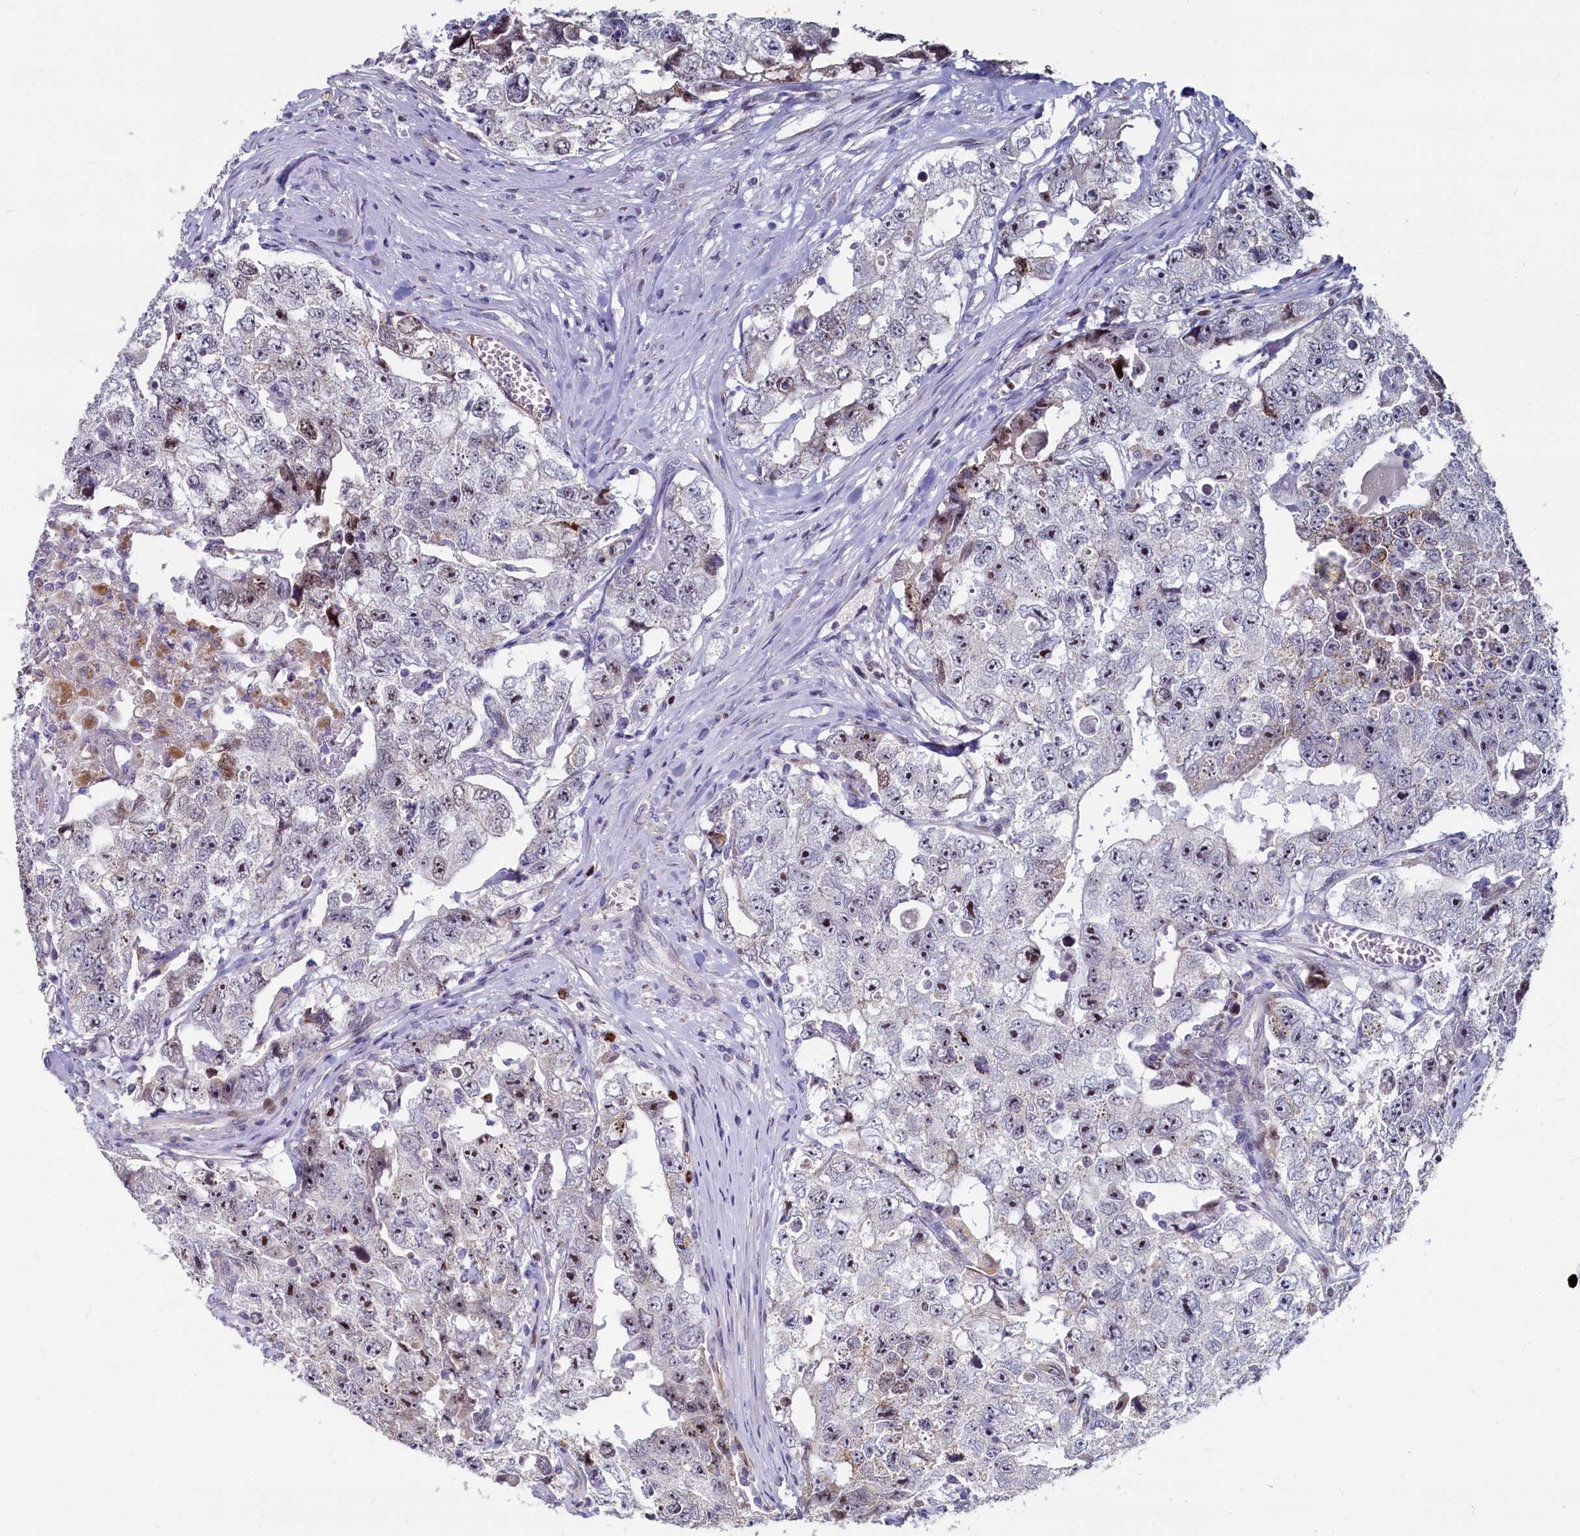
{"staining": {"intensity": "moderate", "quantity": "25%-75%", "location": "nuclear"}, "tissue": "testis cancer", "cell_type": "Tumor cells", "image_type": "cancer", "snomed": [{"axis": "morphology", "description": "Carcinoma, Embryonal, NOS"}, {"axis": "topography", "description": "Testis"}], "caption": "Moderate nuclear expression is present in approximately 25%-75% of tumor cells in testis cancer. (brown staining indicates protein expression, while blue staining denotes nuclei).", "gene": "ASXL3", "patient": {"sex": "male", "age": 17}}